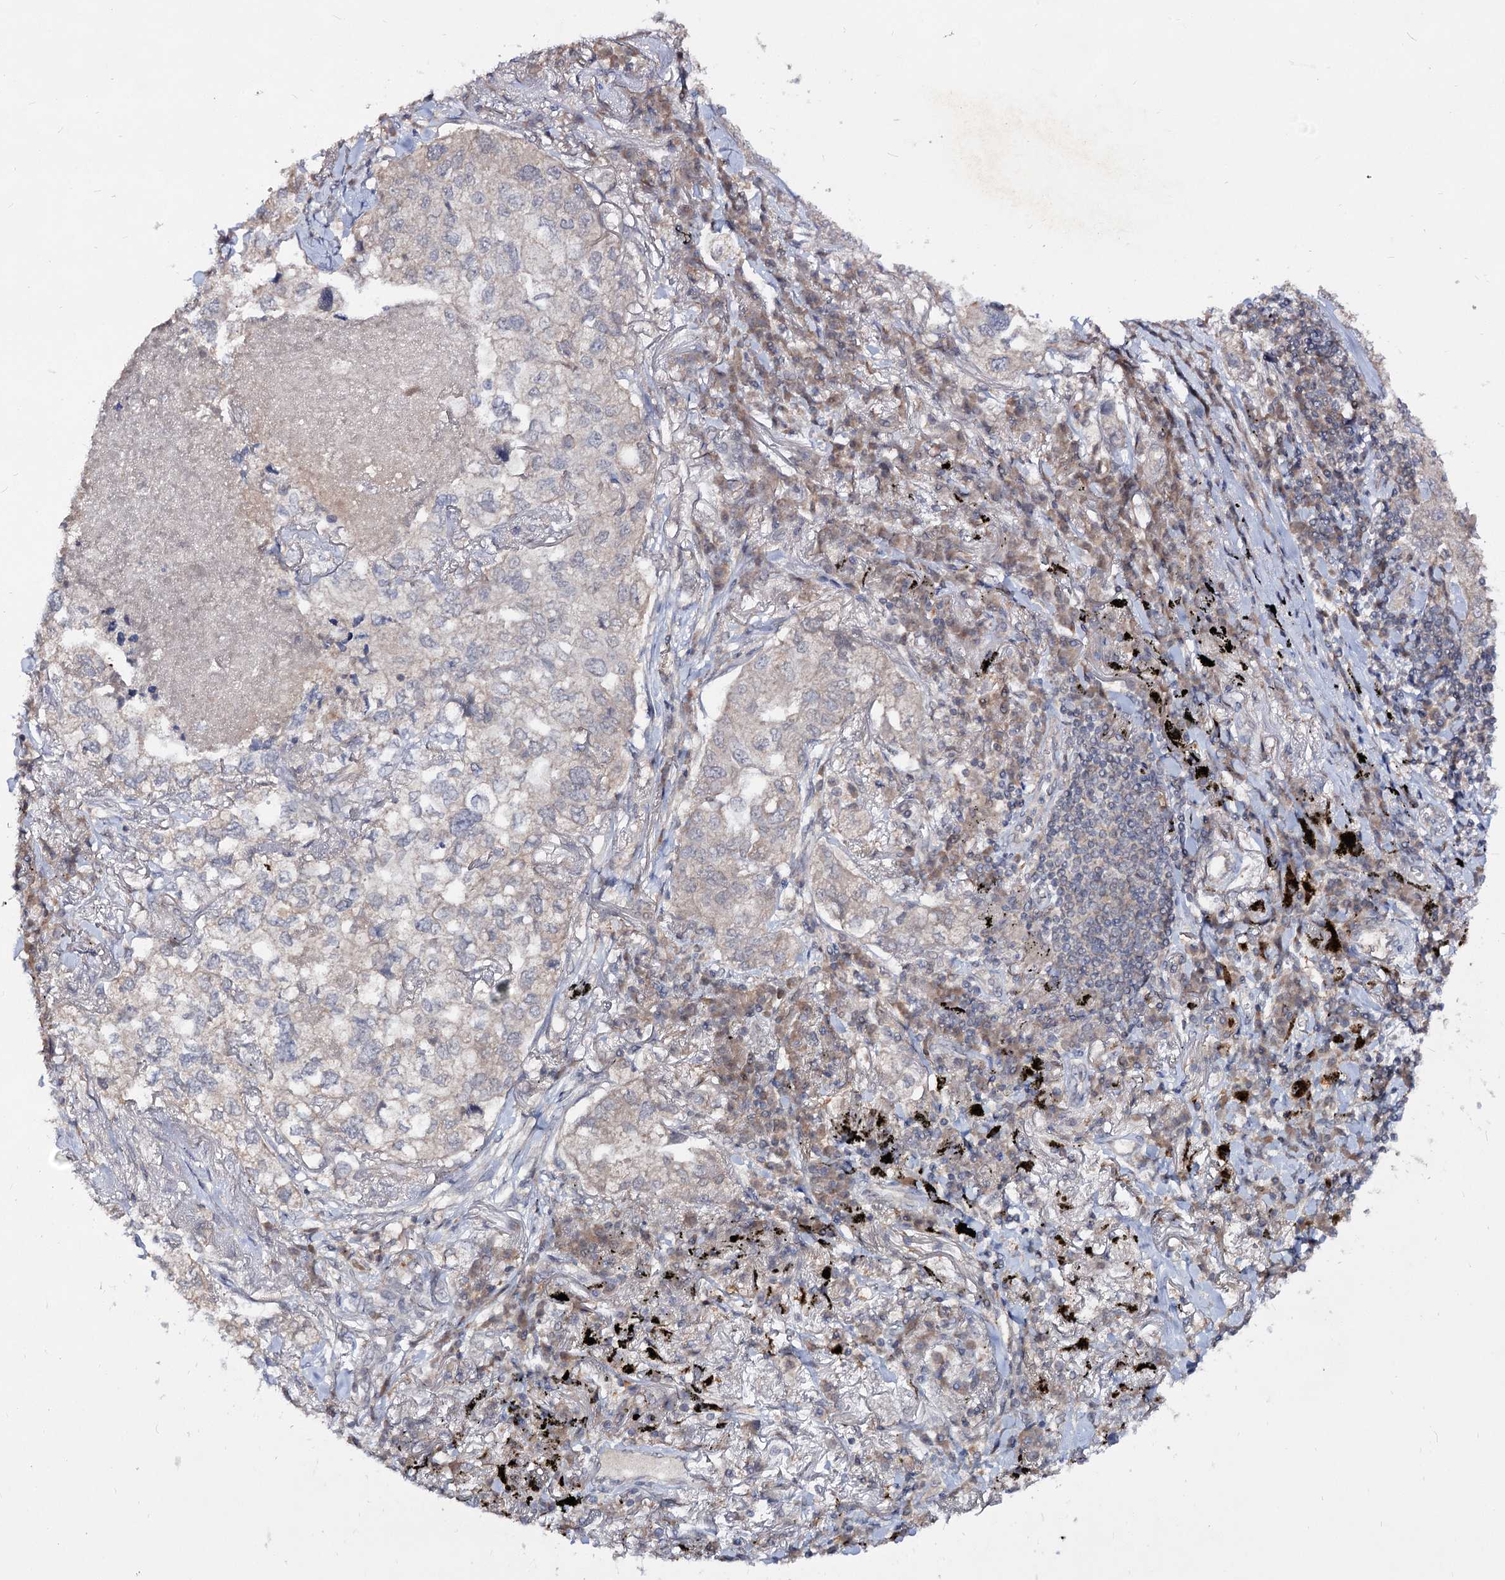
{"staining": {"intensity": "negative", "quantity": "none", "location": "none"}, "tissue": "lung cancer", "cell_type": "Tumor cells", "image_type": "cancer", "snomed": [{"axis": "morphology", "description": "Adenocarcinoma, NOS"}, {"axis": "topography", "description": "Lung"}], "caption": "This is an immunohistochemistry micrograph of human lung adenocarcinoma. There is no staining in tumor cells.", "gene": "ACTR6", "patient": {"sex": "male", "age": 65}}